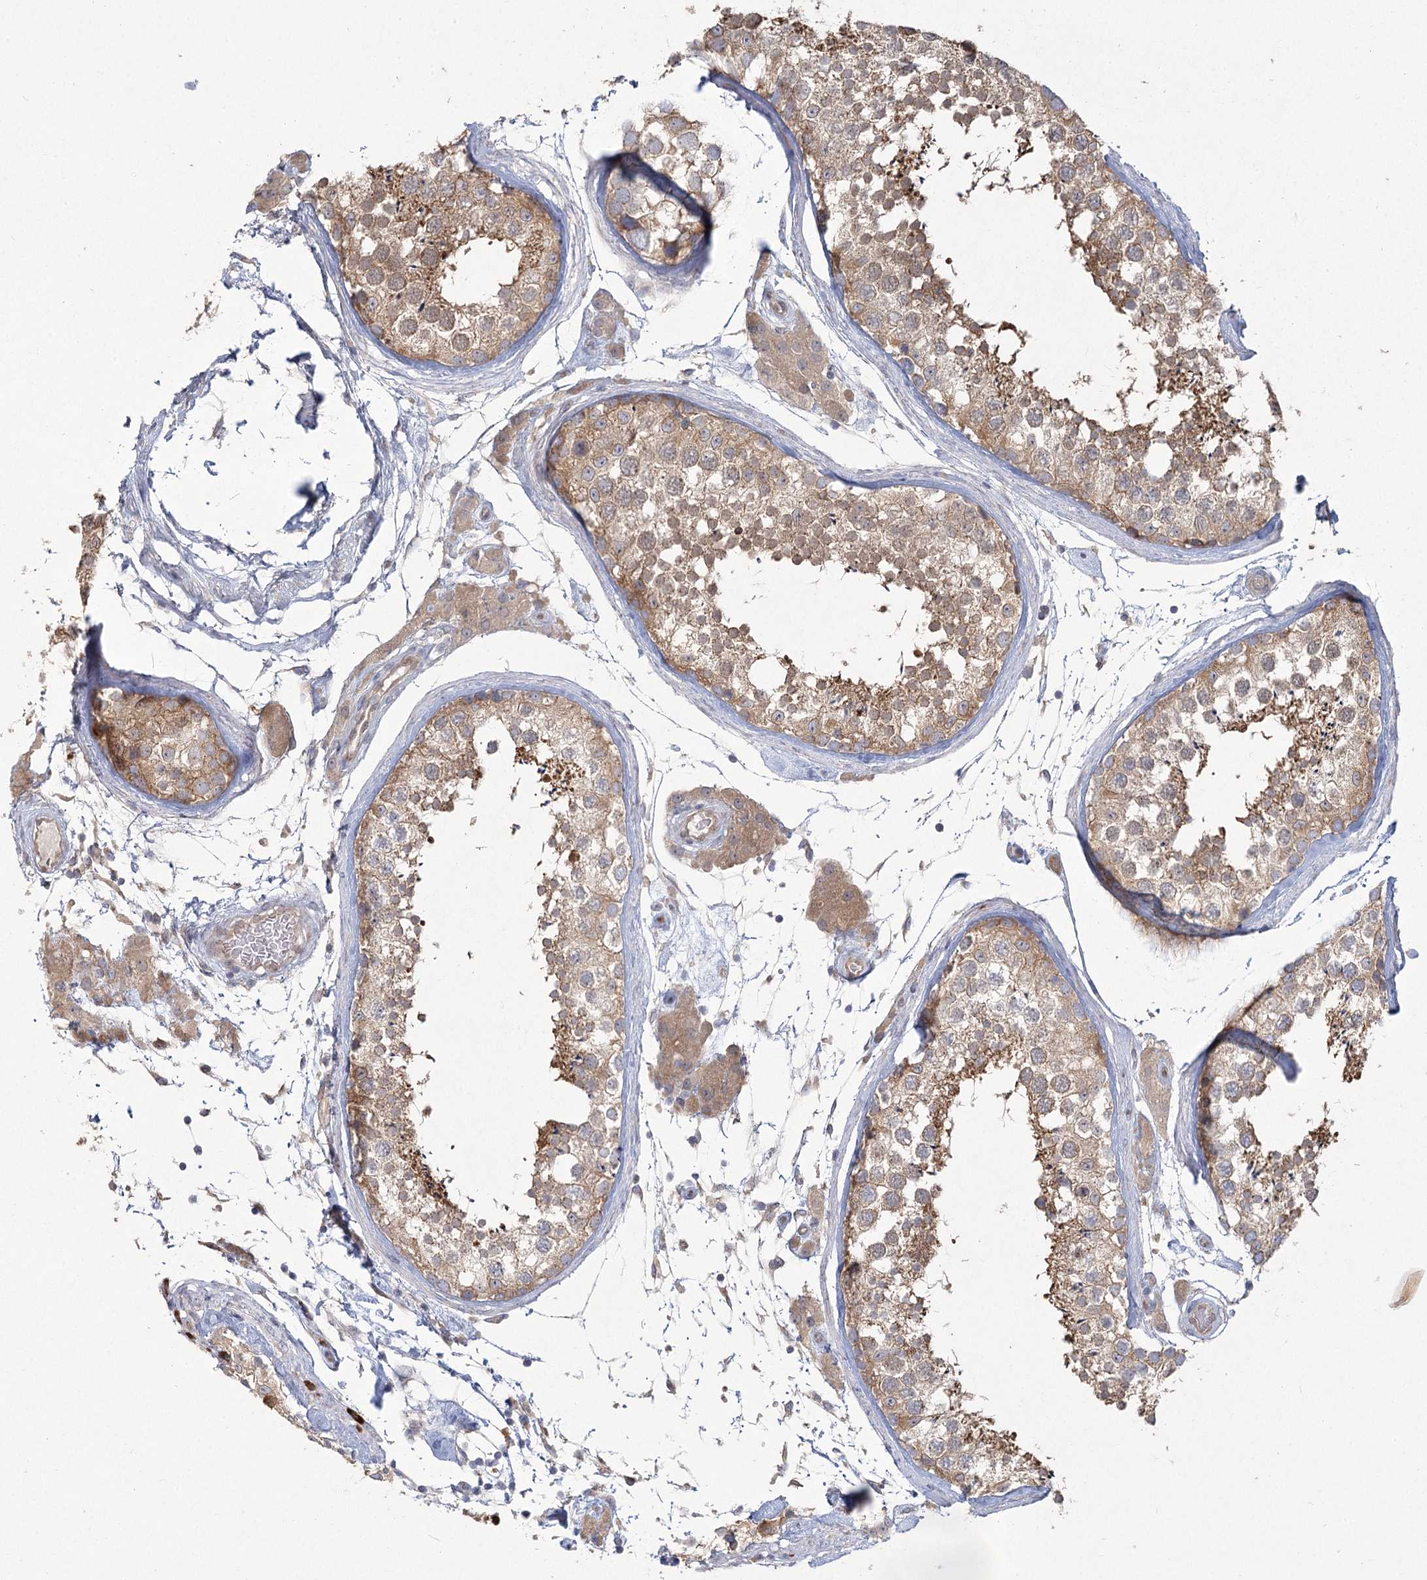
{"staining": {"intensity": "moderate", "quantity": ">75%", "location": "cytoplasmic/membranous"}, "tissue": "testis", "cell_type": "Cells in seminiferous ducts", "image_type": "normal", "snomed": [{"axis": "morphology", "description": "Normal tissue, NOS"}, {"axis": "topography", "description": "Testis"}], "caption": "Brown immunohistochemical staining in unremarkable testis exhibits moderate cytoplasmic/membranous positivity in about >75% of cells in seminiferous ducts. The staining was performed using DAB (3,3'-diaminobenzidine), with brown indicating positive protein expression. Nuclei are stained blue with hematoxylin.", "gene": "CAMTA1", "patient": {"sex": "male", "age": 46}}